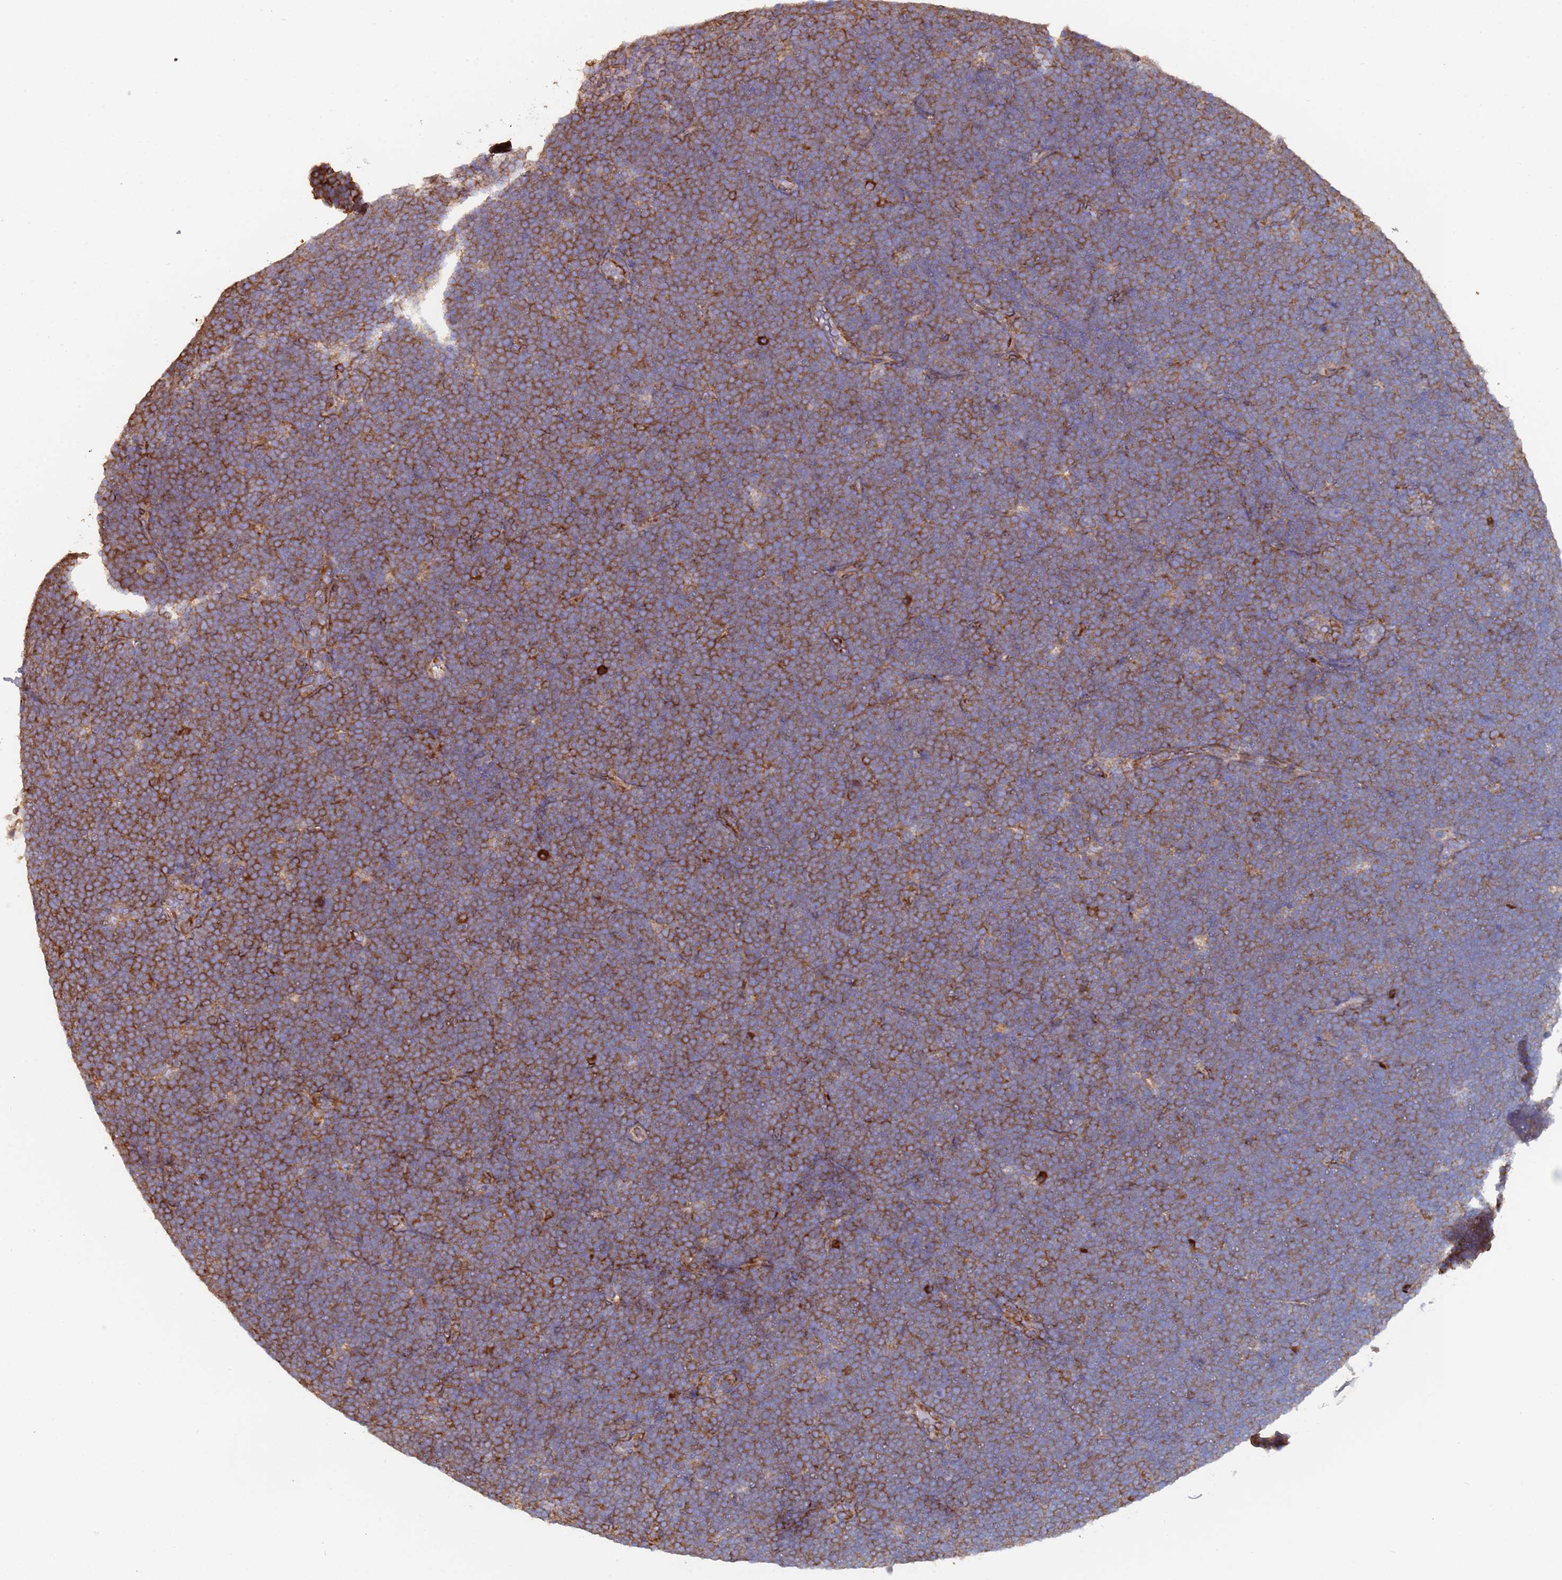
{"staining": {"intensity": "strong", "quantity": "25%-75%", "location": "cytoplasmic/membranous"}, "tissue": "lymphoma", "cell_type": "Tumor cells", "image_type": "cancer", "snomed": [{"axis": "morphology", "description": "Malignant lymphoma, non-Hodgkin's type, High grade"}, {"axis": "topography", "description": "Lymph node"}], "caption": "Protein expression analysis of human high-grade malignant lymphoma, non-Hodgkin's type reveals strong cytoplasmic/membranous positivity in about 25%-75% of tumor cells. (Stains: DAB (3,3'-diaminobenzidine) in brown, nuclei in blue, Microscopy: brightfield microscopy at high magnification).", "gene": "ZNF844", "patient": {"sex": "male", "age": 13}}